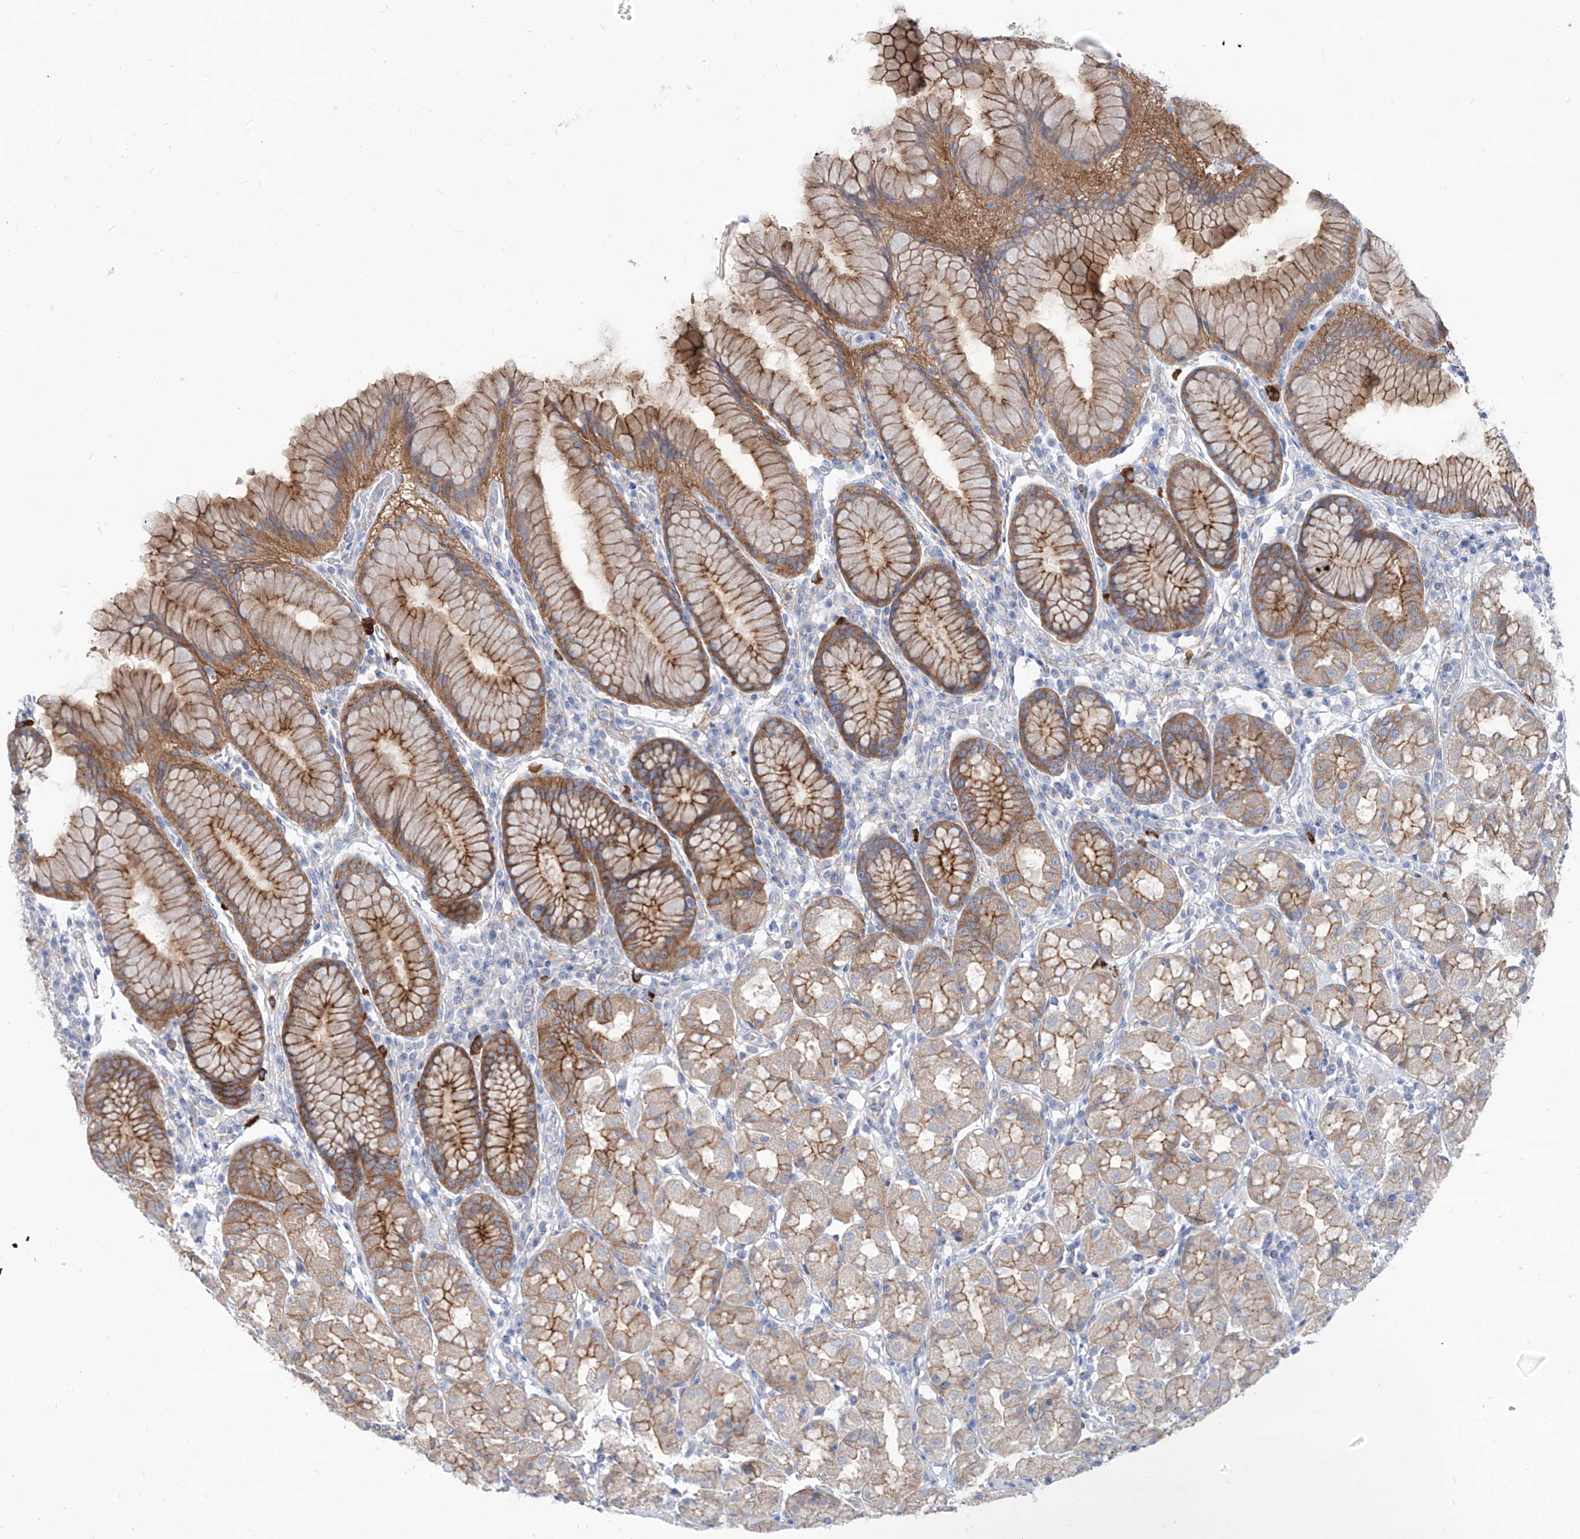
{"staining": {"intensity": "moderate", "quantity": "25%-75%", "location": "cytoplasmic/membranous"}, "tissue": "stomach", "cell_type": "Glandular cells", "image_type": "normal", "snomed": [{"axis": "morphology", "description": "Normal tissue, NOS"}, {"axis": "topography", "description": "Stomach, lower"}], "caption": "Immunohistochemistry micrograph of normal stomach stained for a protein (brown), which exhibits medium levels of moderate cytoplasmic/membranous positivity in approximately 25%-75% of glandular cells.", "gene": "AKAP10", "patient": {"sex": "female", "age": 56}}